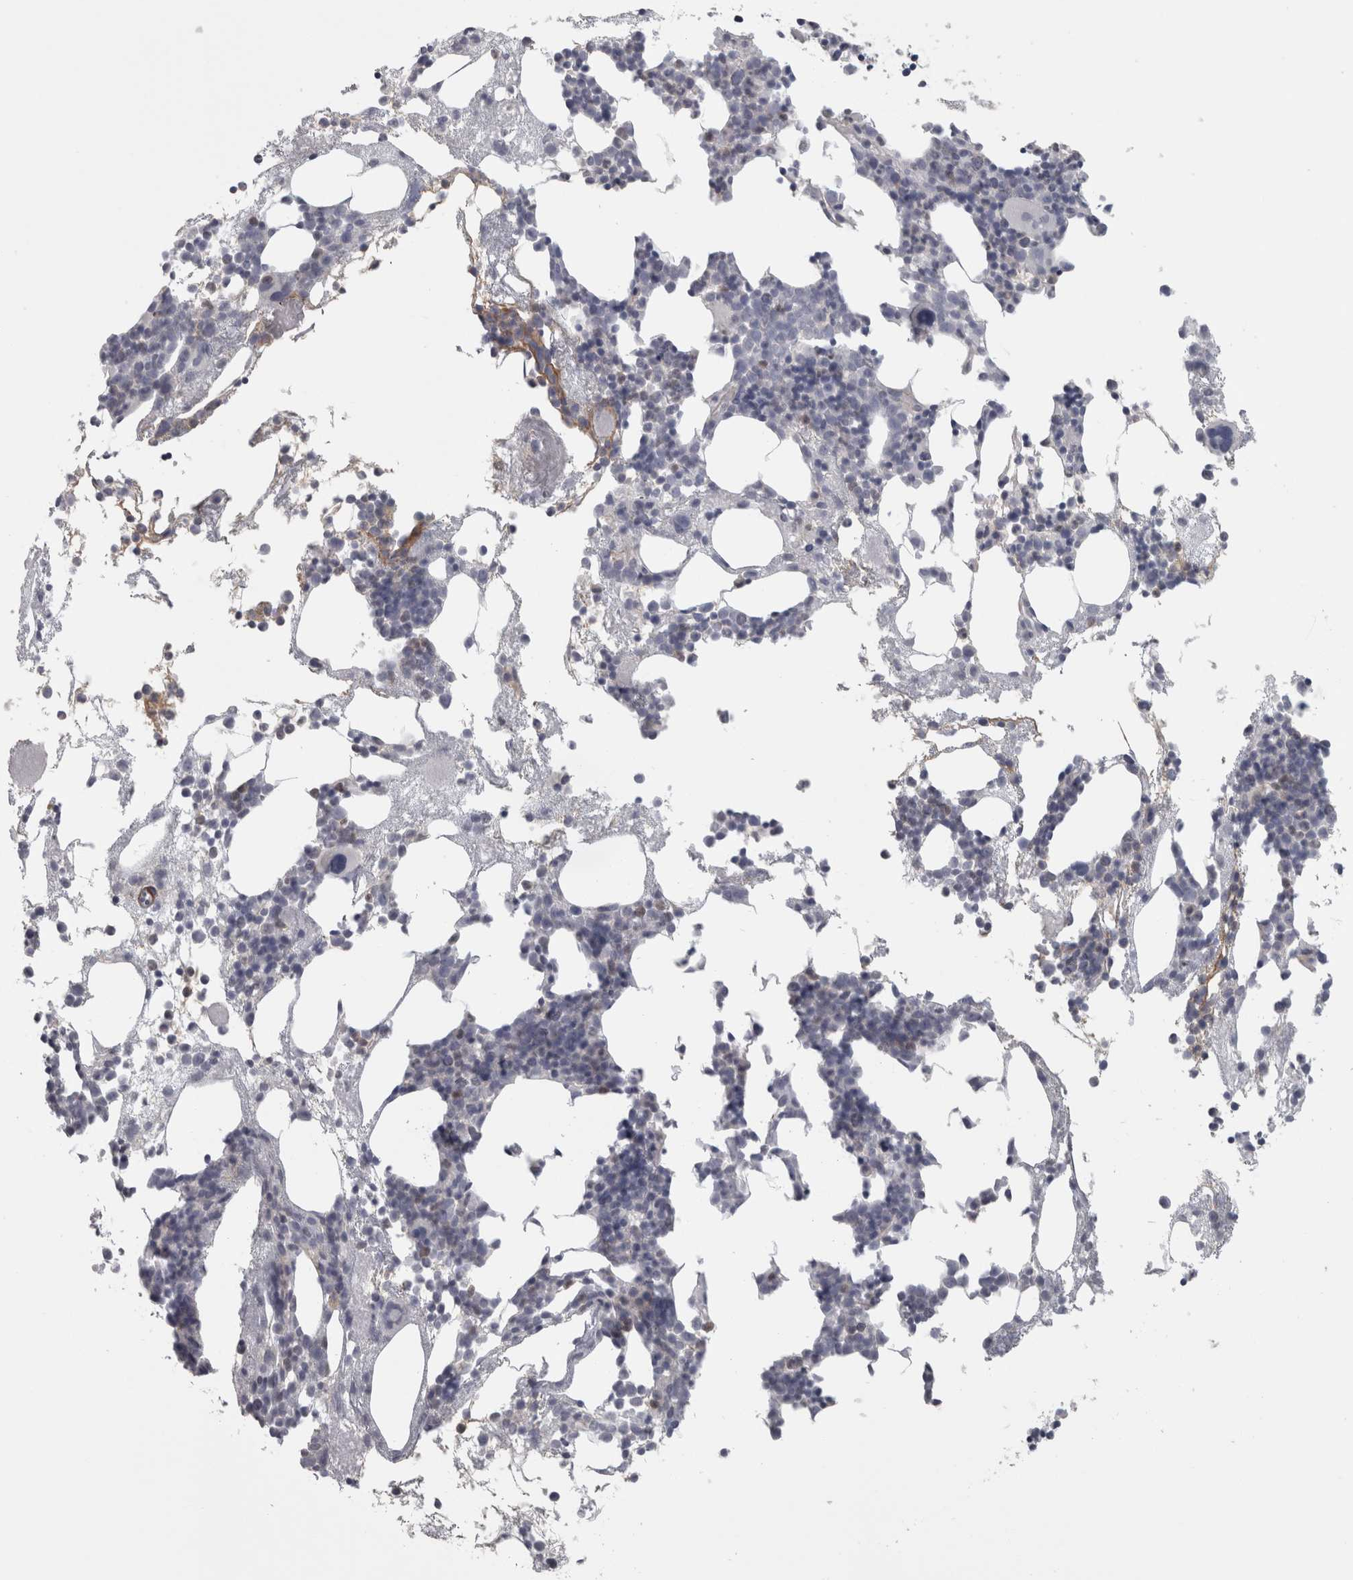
{"staining": {"intensity": "negative", "quantity": "none", "location": "none"}, "tissue": "bone marrow", "cell_type": "Hematopoietic cells", "image_type": "normal", "snomed": [{"axis": "morphology", "description": "Normal tissue, NOS"}, {"axis": "morphology", "description": "Inflammation, NOS"}, {"axis": "topography", "description": "Bone marrow"}], "caption": "DAB (3,3'-diaminobenzidine) immunohistochemical staining of benign human bone marrow exhibits no significant staining in hematopoietic cells. (Brightfield microscopy of DAB immunohistochemistry (IHC) at high magnification).", "gene": "PPP1R12B", "patient": {"sex": "female", "age": 81}}